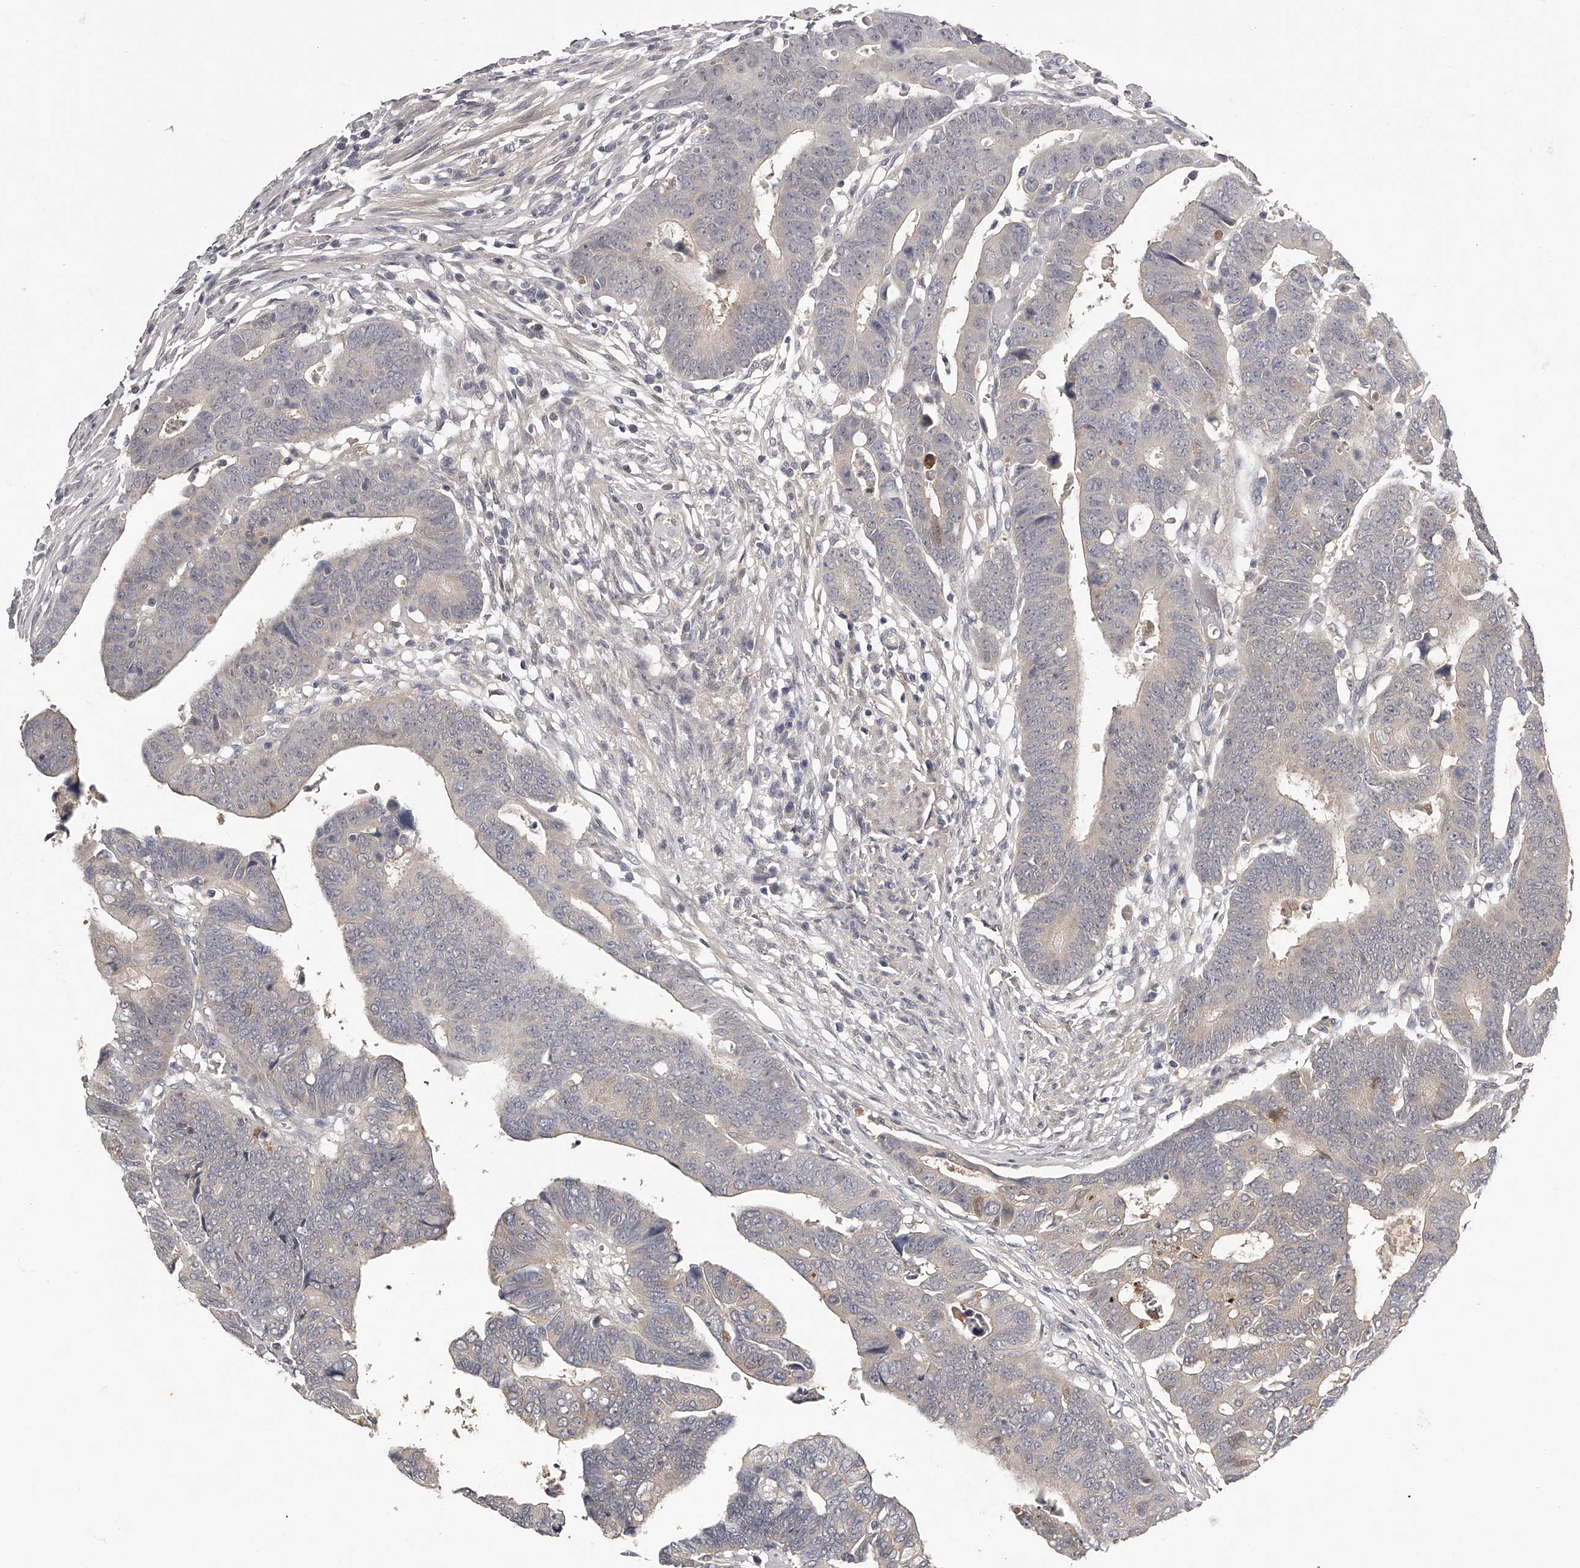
{"staining": {"intensity": "negative", "quantity": "none", "location": "none"}, "tissue": "colorectal cancer", "cell_type": "Tumor cells", "image_type": "cancer", "snomed": [{"axis": "morphology", "description": "Adenocarcinoma, NOS"}, {"axis": "topography", "description": "Rectum"}], "caption": "A micrograph of colorectal cancer (adenocarcinoma) stained for a protein exhibits no brown staining in tumor cells. (DAB immunohistochemistry (IHC), high magnification).", "gene": "GGCT", "patient": {"sex": "female", "age": 65}}